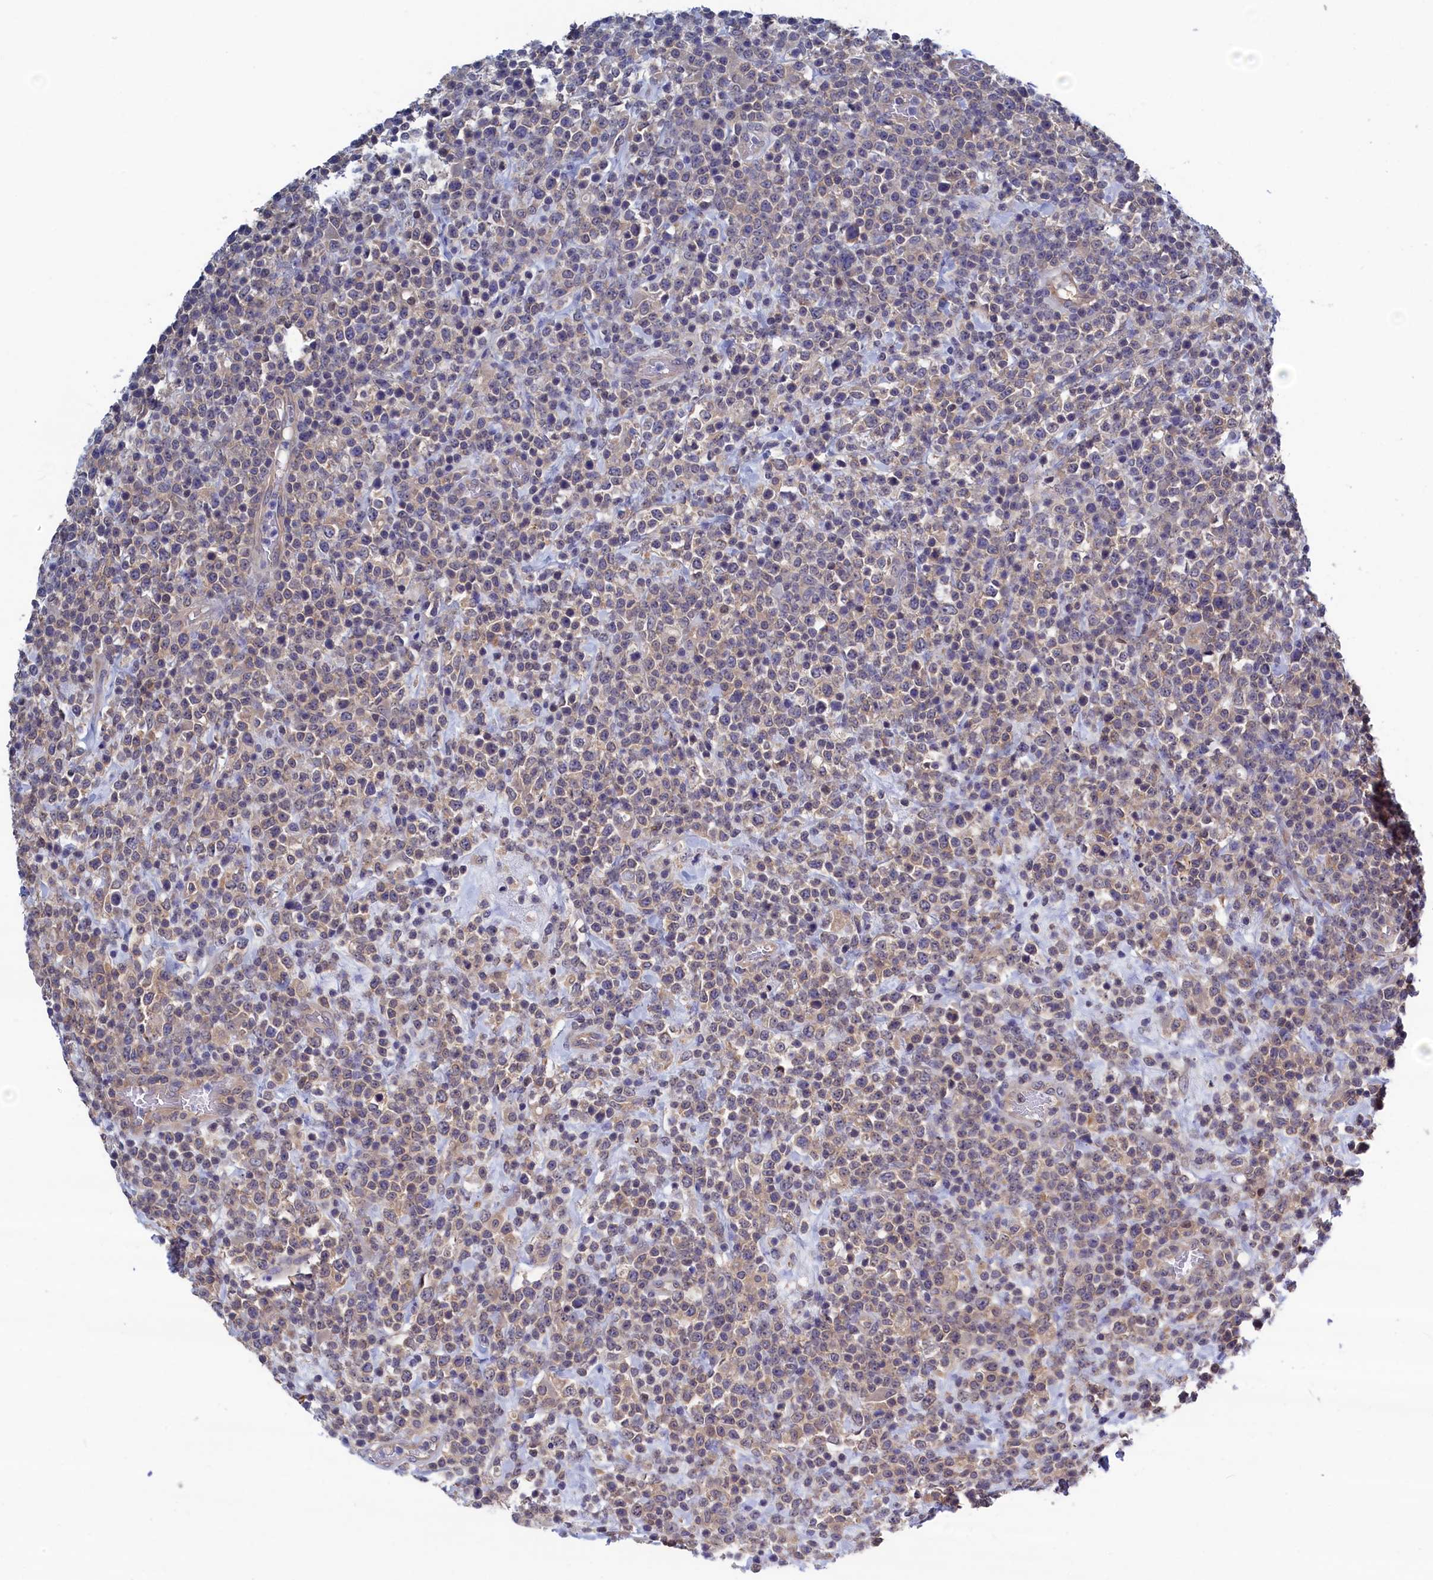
{"staining": {"intensity": "weak", "quantity": "<25%", "location": "cytoplasmic/membranous"}, "tissue": "lymphoma", "cell_type": "Tumor cells", "image_type": "cancer", "snomed": [{"axis": "morphology", "description": "Malignant lymphoma, non-Hodgkin's type, High grade"}, {"axis": "topography", "description": "Colon"}], "caption": "This micrograph is of lymphoma stained with IHC to label a protein in brown with the nuclei are counter-stained blue. There is no expression in tumor cells.", "gene": "PGP", "patient": {"sex": "female", "age": 53}}